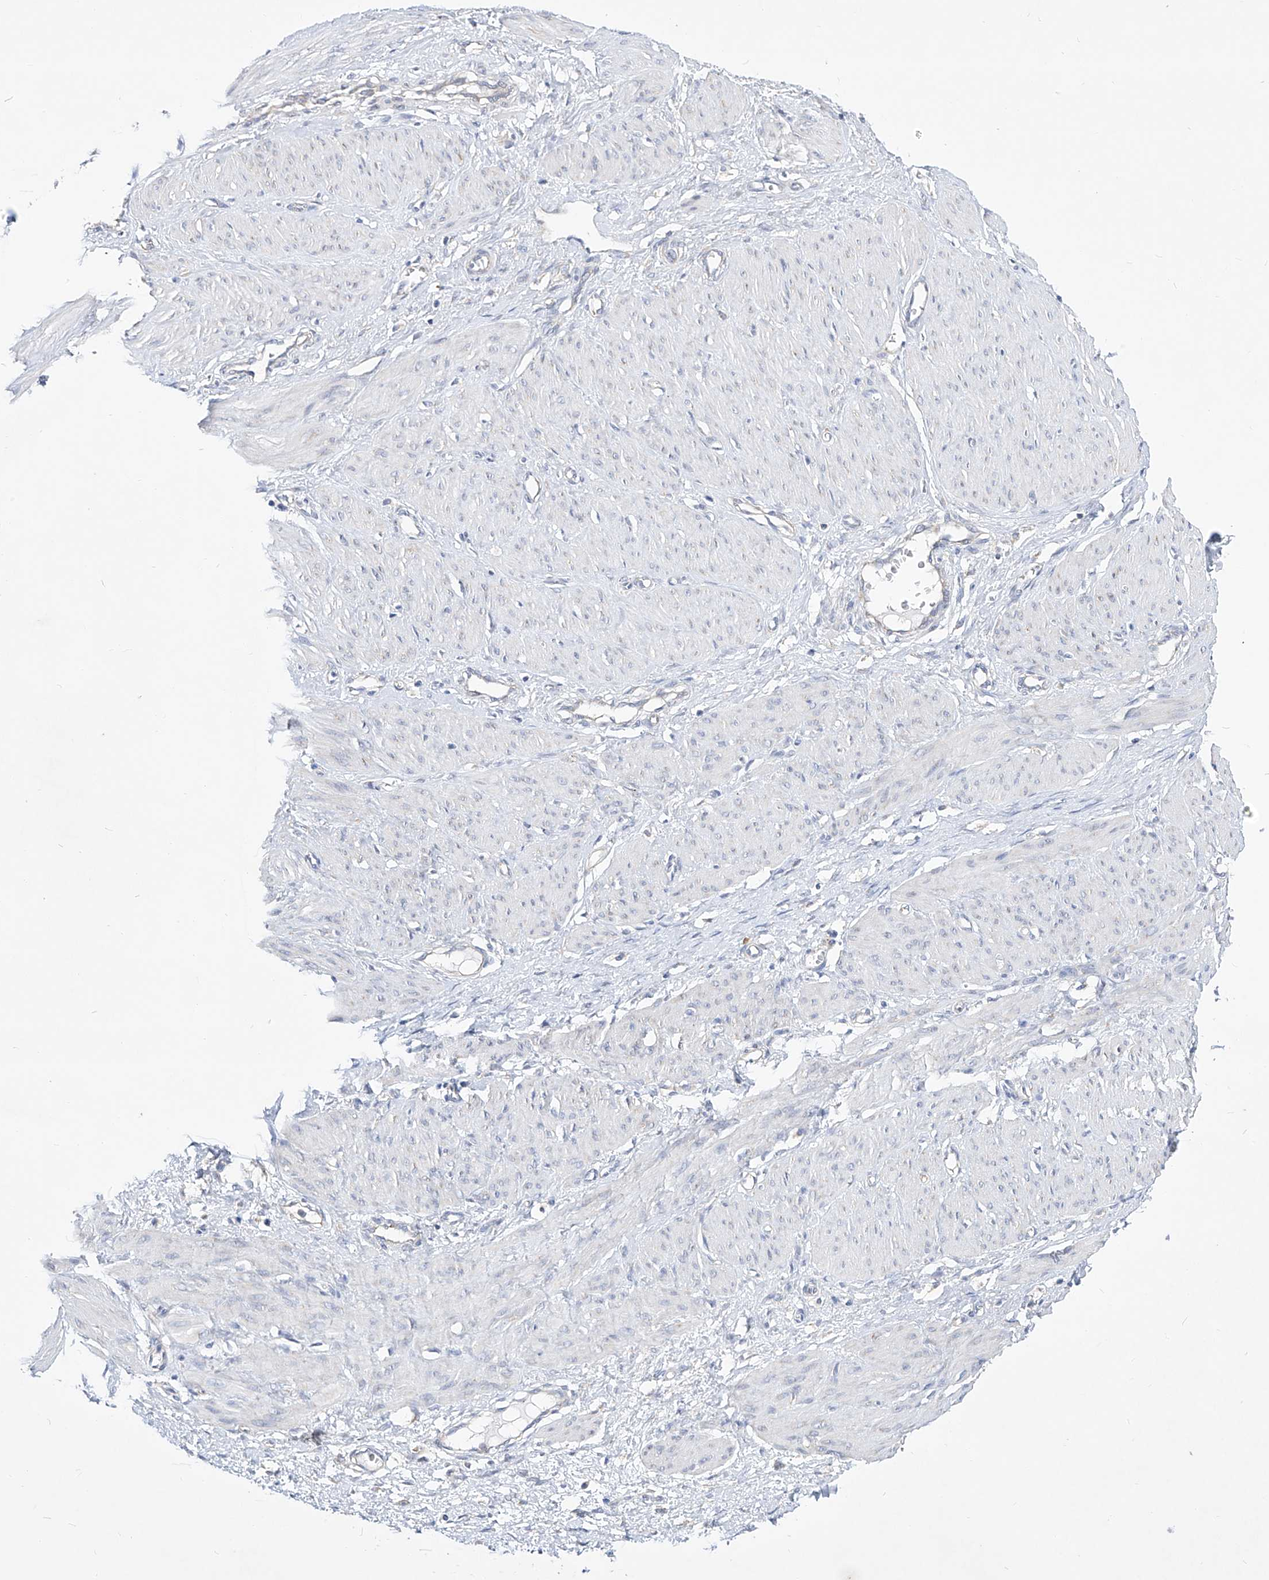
{"staining": {"intensity": "negative", "quantity": "none", "location": "none"}, "tissue": "smooth muscle", "cell_type": "Smooth muscle cells", "image_type": "normal", "snomed": [{"axis": "morphology", "description": "Normal tissue, NOS"}, {"axis": "topography", "description": "Endometrium"}], "caption": "This is an immunohistochemistry micrograph of unremarkable smooth muscle. There is no staining in smooth muscle cells.", "gene": "UFL1", "patient": {"sex": "female", "age": 33}}